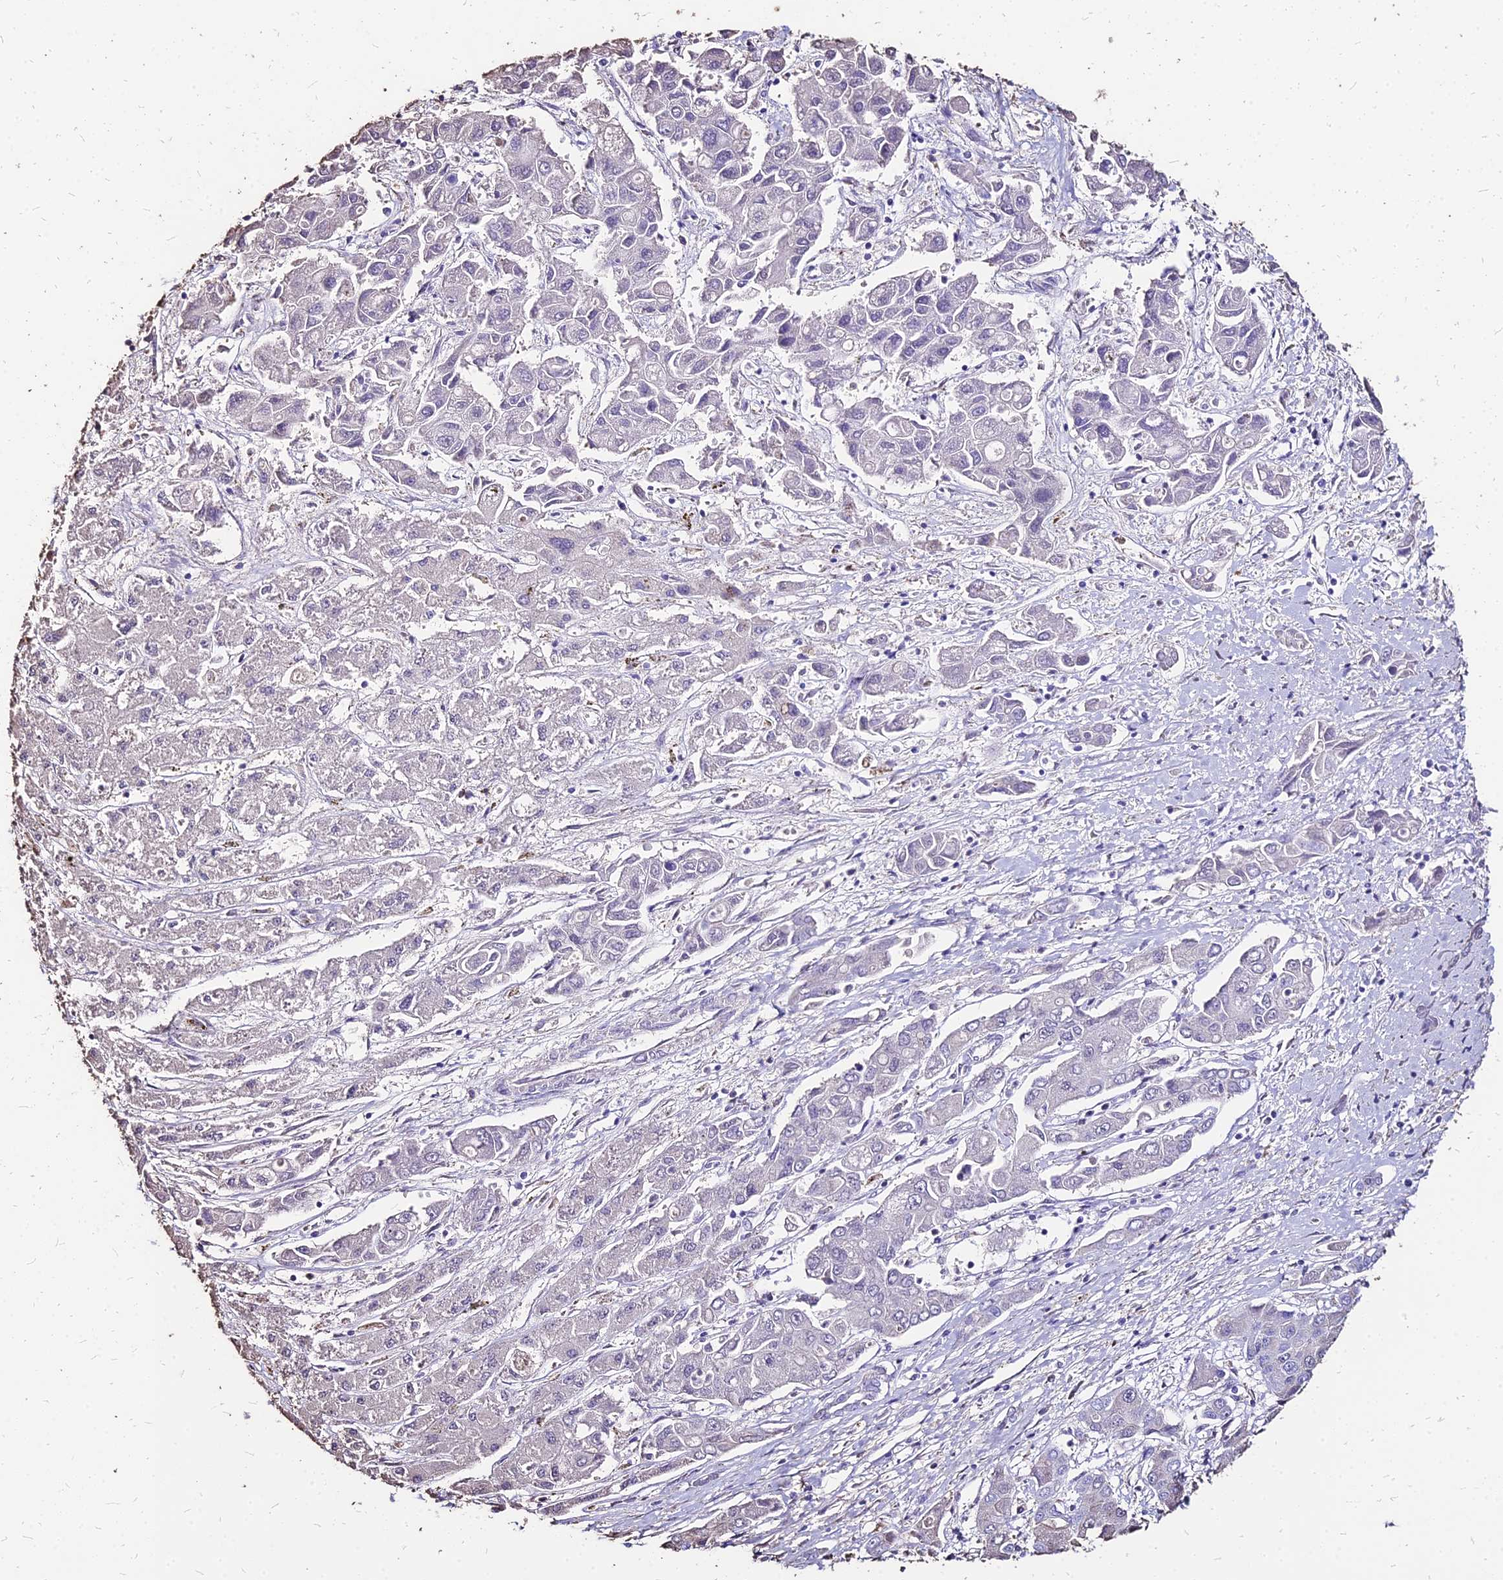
{"staining": {"intensity": "negative", "quantity": "none", "location": "none"}, "tissue": "liver cancer", "cell_type": "Tumor cells", "image_type": "cancer", "snomed": [{"axis": "morphology", "description": "Cholangiocarcinoma"}, {"axis": "topography", "description": "Liver"}], "caption": "This is an immunohistochemistry photomicrograph of cholangiocarcinoma (liver). There is no expression in tumor cells.", "gene": "NME5", "patient": {"sex": "male", "age": 67}}